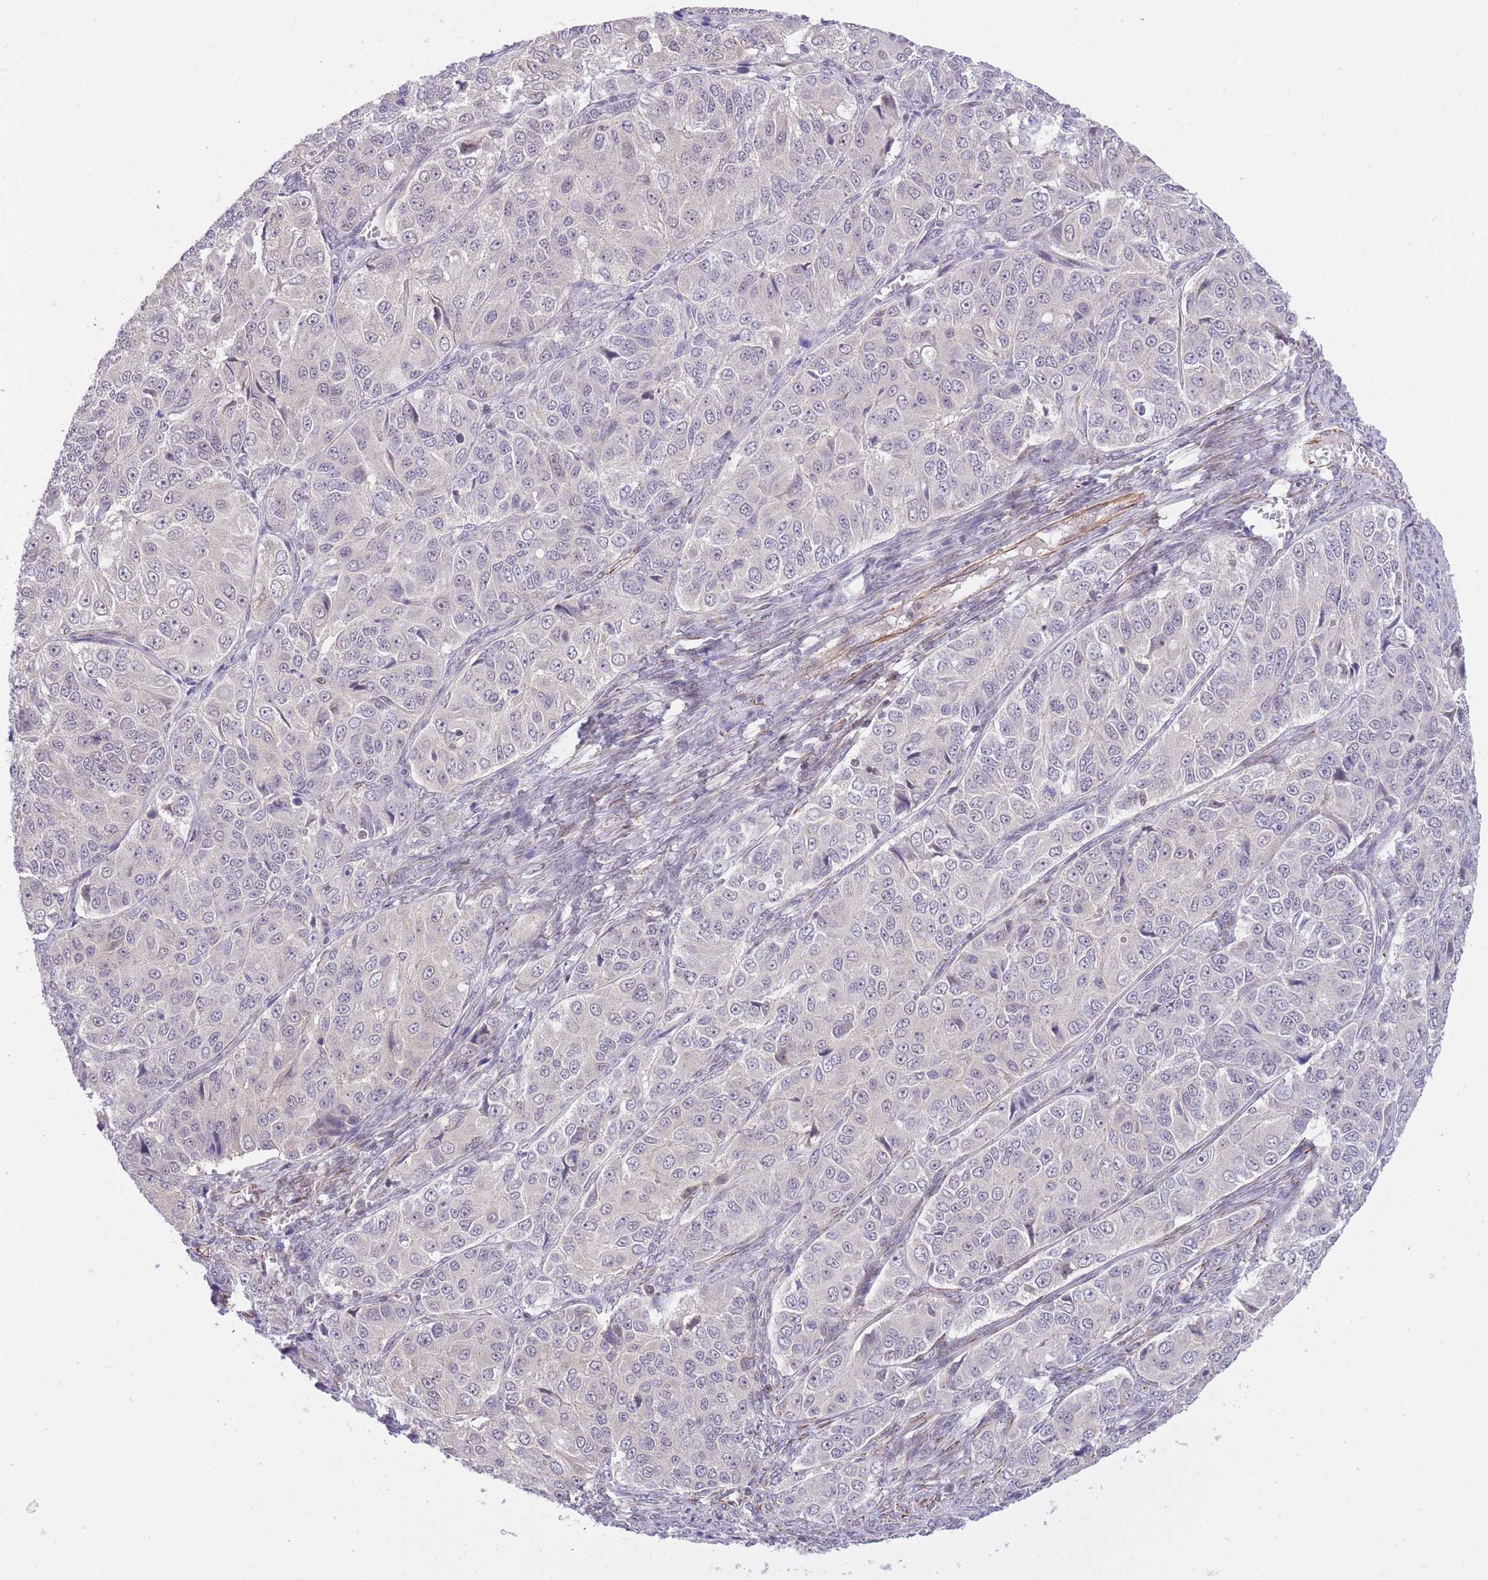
{"staining": {"intensity": "negative", "quantity": "none", "location": "none"}, "tissue": "ovarian cancer", "cell_type": "Tumor cells", "image_type": "cancer", "snomed": [{"axis": "morphology", "description": "Carcinoma, endometroid"}, {"axis": "topography", "description": "Ovary"}], "caption": "Immunohistochemistry photomicrograph of ovarian cancer stained for a protein (brown), which shows no positivity in tumor cells.", "gene": "ELL", "patient": {"sex": "female", "age": 51}}